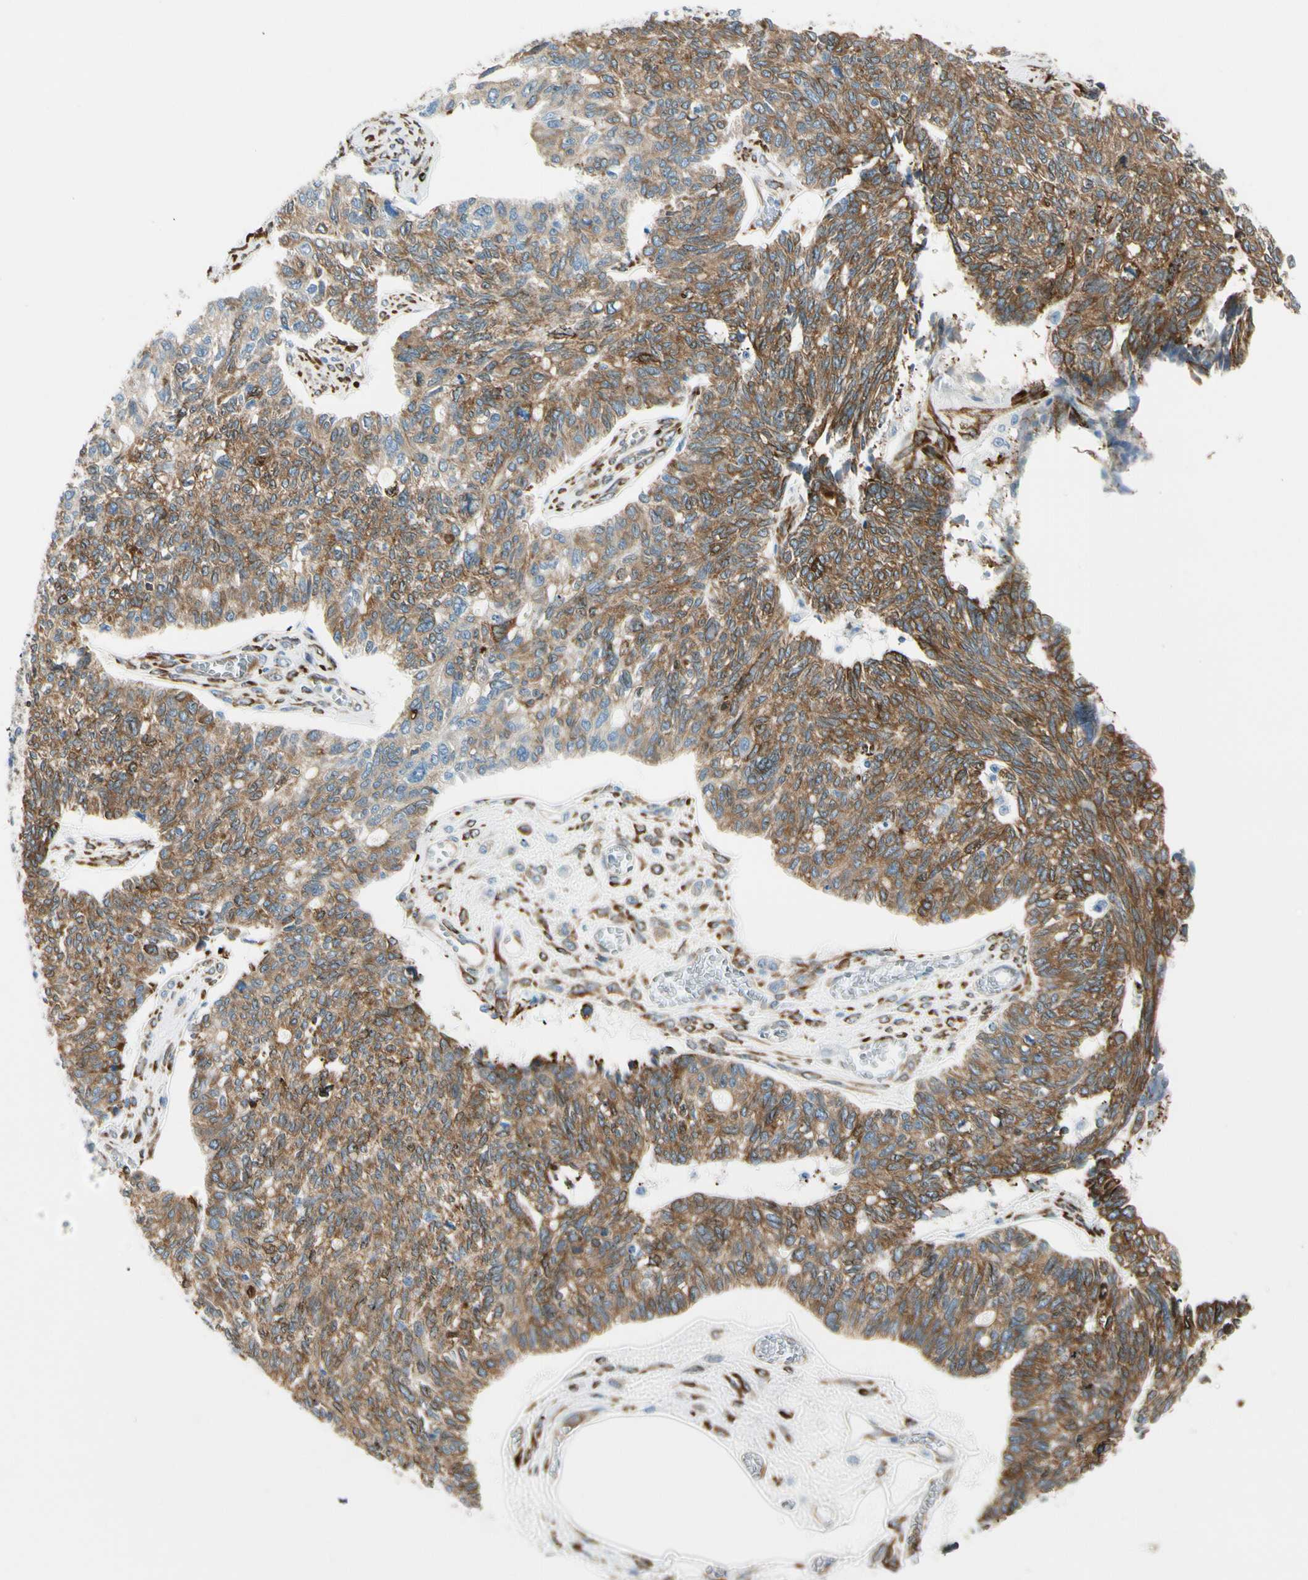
{"staining": {"intensity": "strong", "quantity": ">75%", "location": "cytoplasmic/membranous"}, "tissue": "ovarian cancer", "cell_type": "Tumor cells", "image_type": "cancer", "snomed": [{"axis": "morphology", "description": "Cystadenocarcinoma, serous, NOS"}, {"axis": "topography", "description": "Ovary"}], "caption": "The image exhibits staining of ovarian serous cystadenocarcinoma, revealing strong cytoplasmic/membranous protein positivity (brown color) within tumor cells. (DAB IHC, brown staining for protein, blue staining for nuclei).", "gene": "FKBP7", "patient": {"sex": "female", "age": 79}}